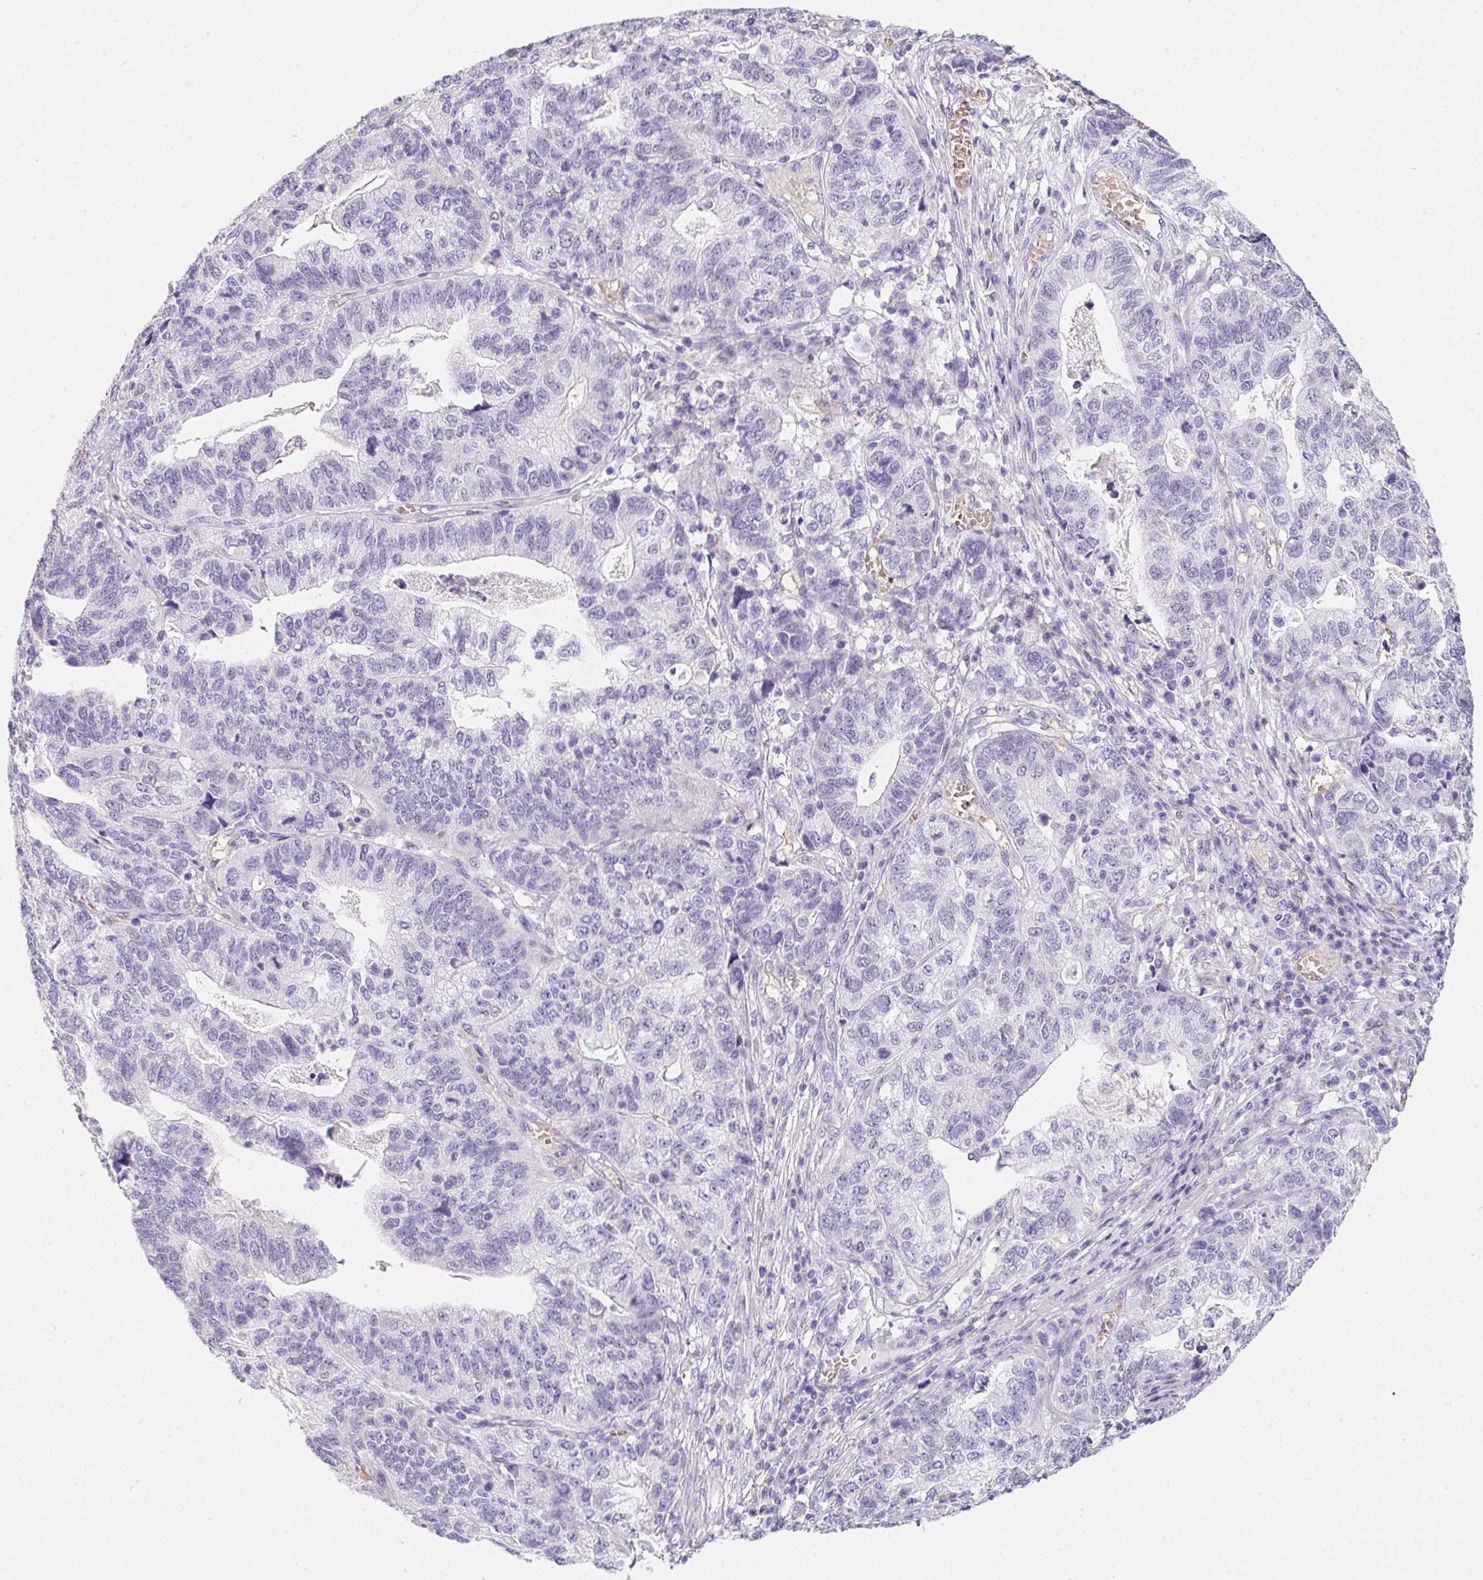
{"staining": {"intensity": "negative", "quantity": "none", "location": "none"}, "tissue": "stomach cancer", "cell_type": "Tumor cells", "image_type": "cancer", "snomed": [{"axis": "morphology", "description": "Adenocarcinoma, NOS"}, {"axis": "topography", "description": "Stomach, upper"}], "caption": "Protein analysis of stomach cancer demonstrates no significant staining in tumor cells.", "gene": "DCD", "patient": {"sex": "female", "age": 67}}